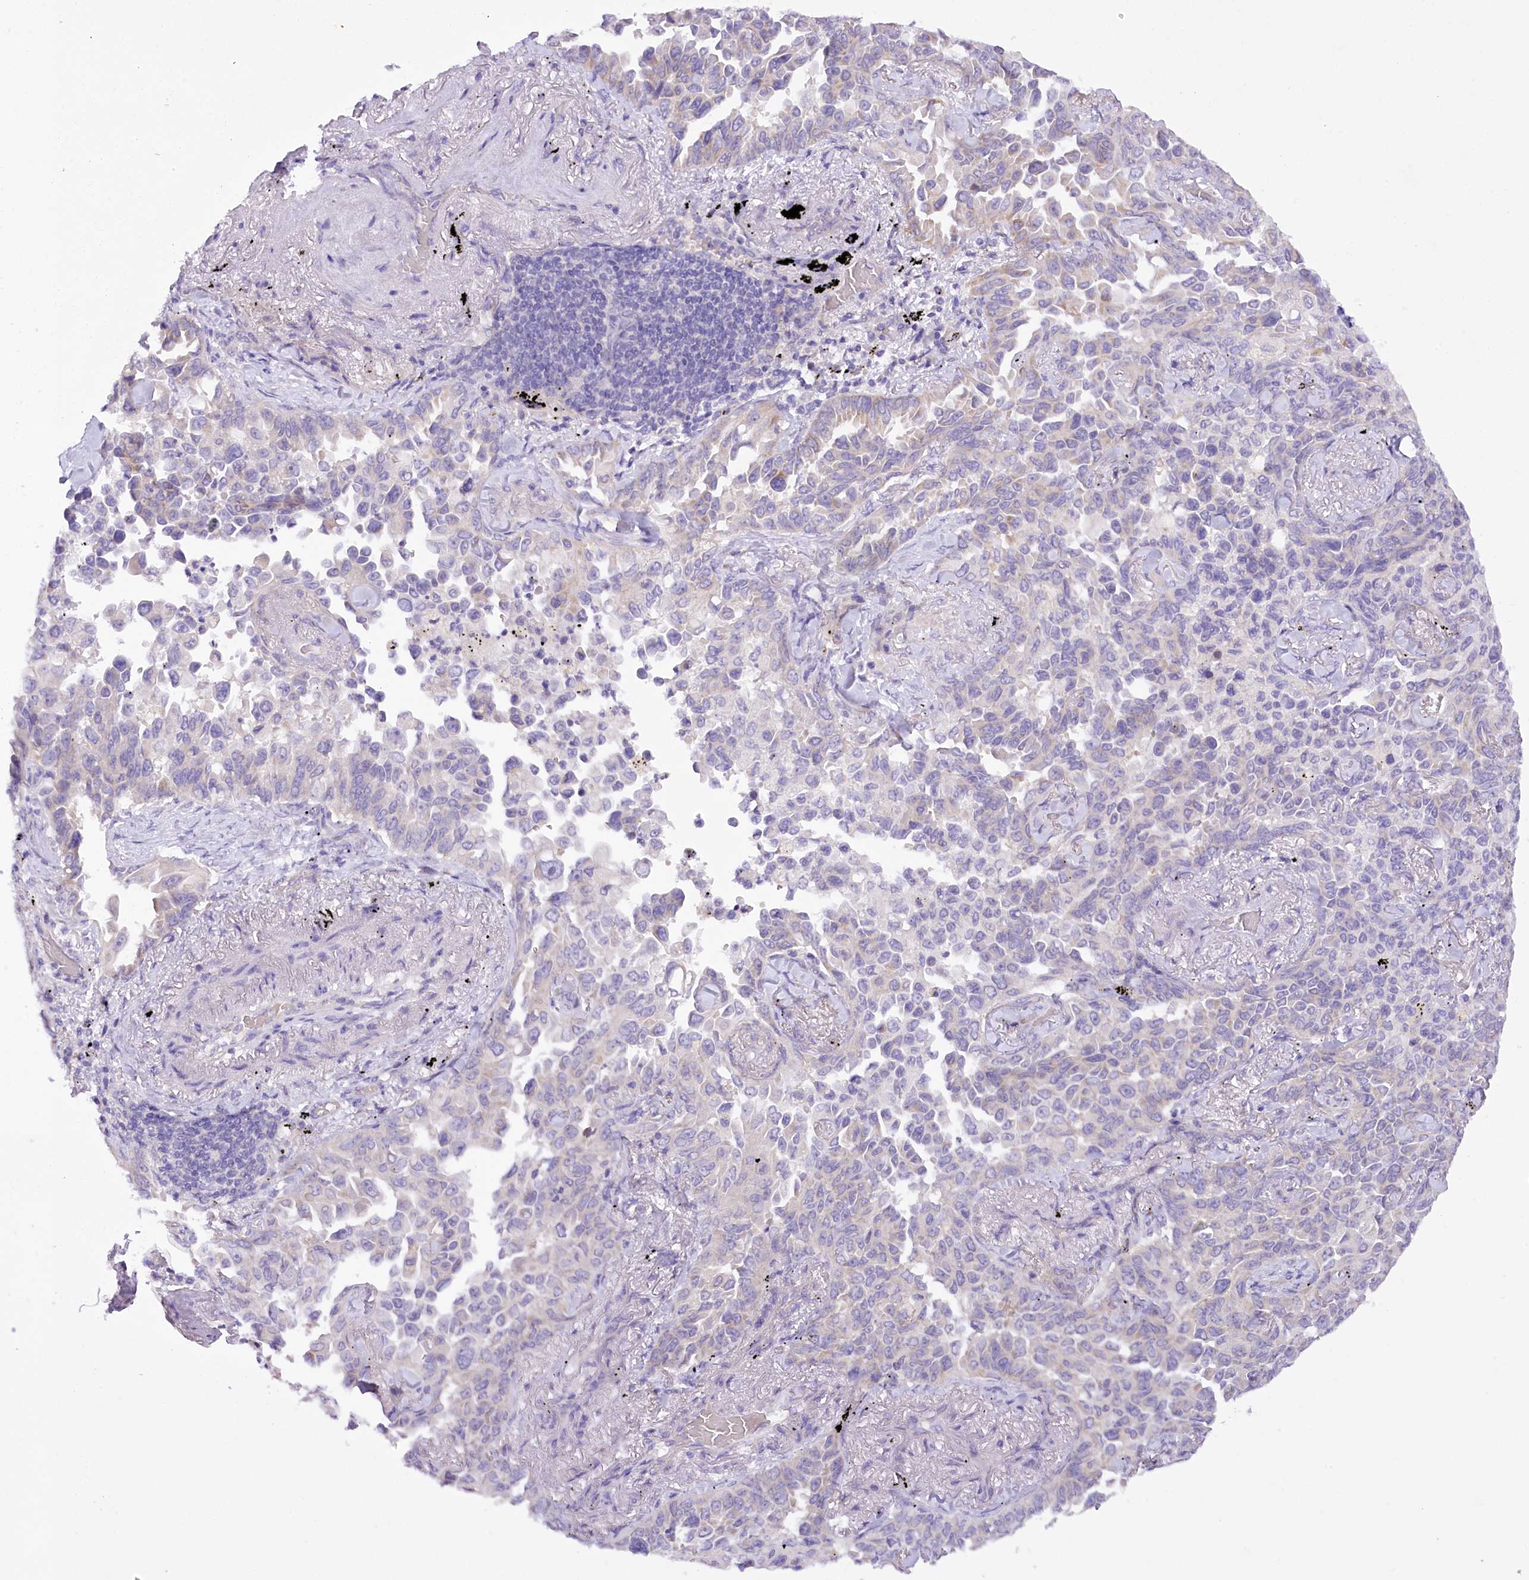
{"staining": {"intensity": "weak", "quantity": "<25%", "location": "cytoplasmic/membranous"}, "tissue": "lung cancer", "cell_type": "Tumor cells", "image_type": "cancer", "snomed": [{"axis": "morphology", "description": "Adenocarcinoma, NOS"}, {"axis": "topography", "description": "Lung"}], "caption": "An IHC photomicrograph of lung cancer (adenocarcinoma) is shown. There is no staining in tumor cells of lung cancer (adenocarcinoma).", "gene": "DCUN1D1", "patient": {"sex": "female", "age": 67}}